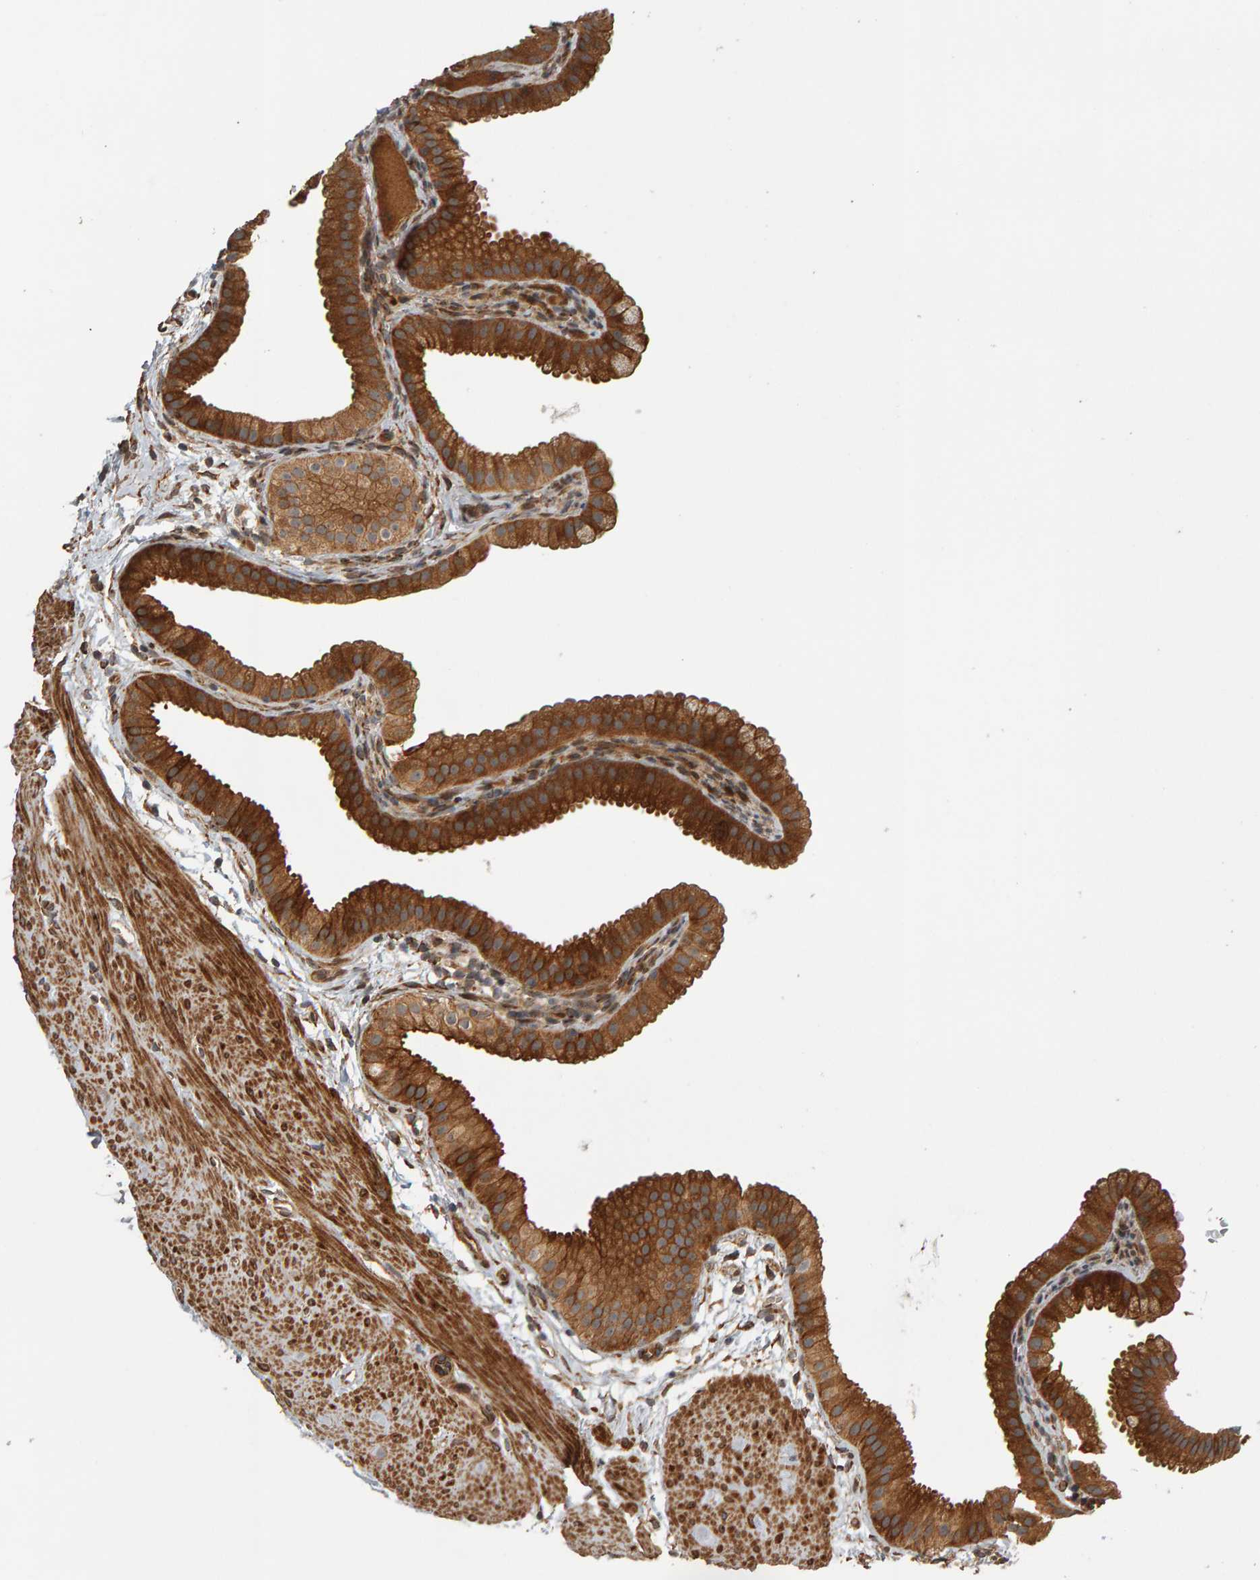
{"staining": {"intensity": "strong", "quantity": ">75%", "location": "cytoplasmic/membranous"}, "tissue": "gallbladder", "cell_type": "Glandular cells", "image_type": "normal", "snomed": [{"axis": "morphology", "description": "Normal tissue, NOS"}, {"axis": "topography", "description": "Gallbladder"}], "caption": "This image exhibits IHC staining of benign gallbladder, with high strong cytoplasmic/membranous staining in approximately >75% of glandular cells.", "gene": "ZFAND1", "patient": {"sex": "female", "age": 64}}